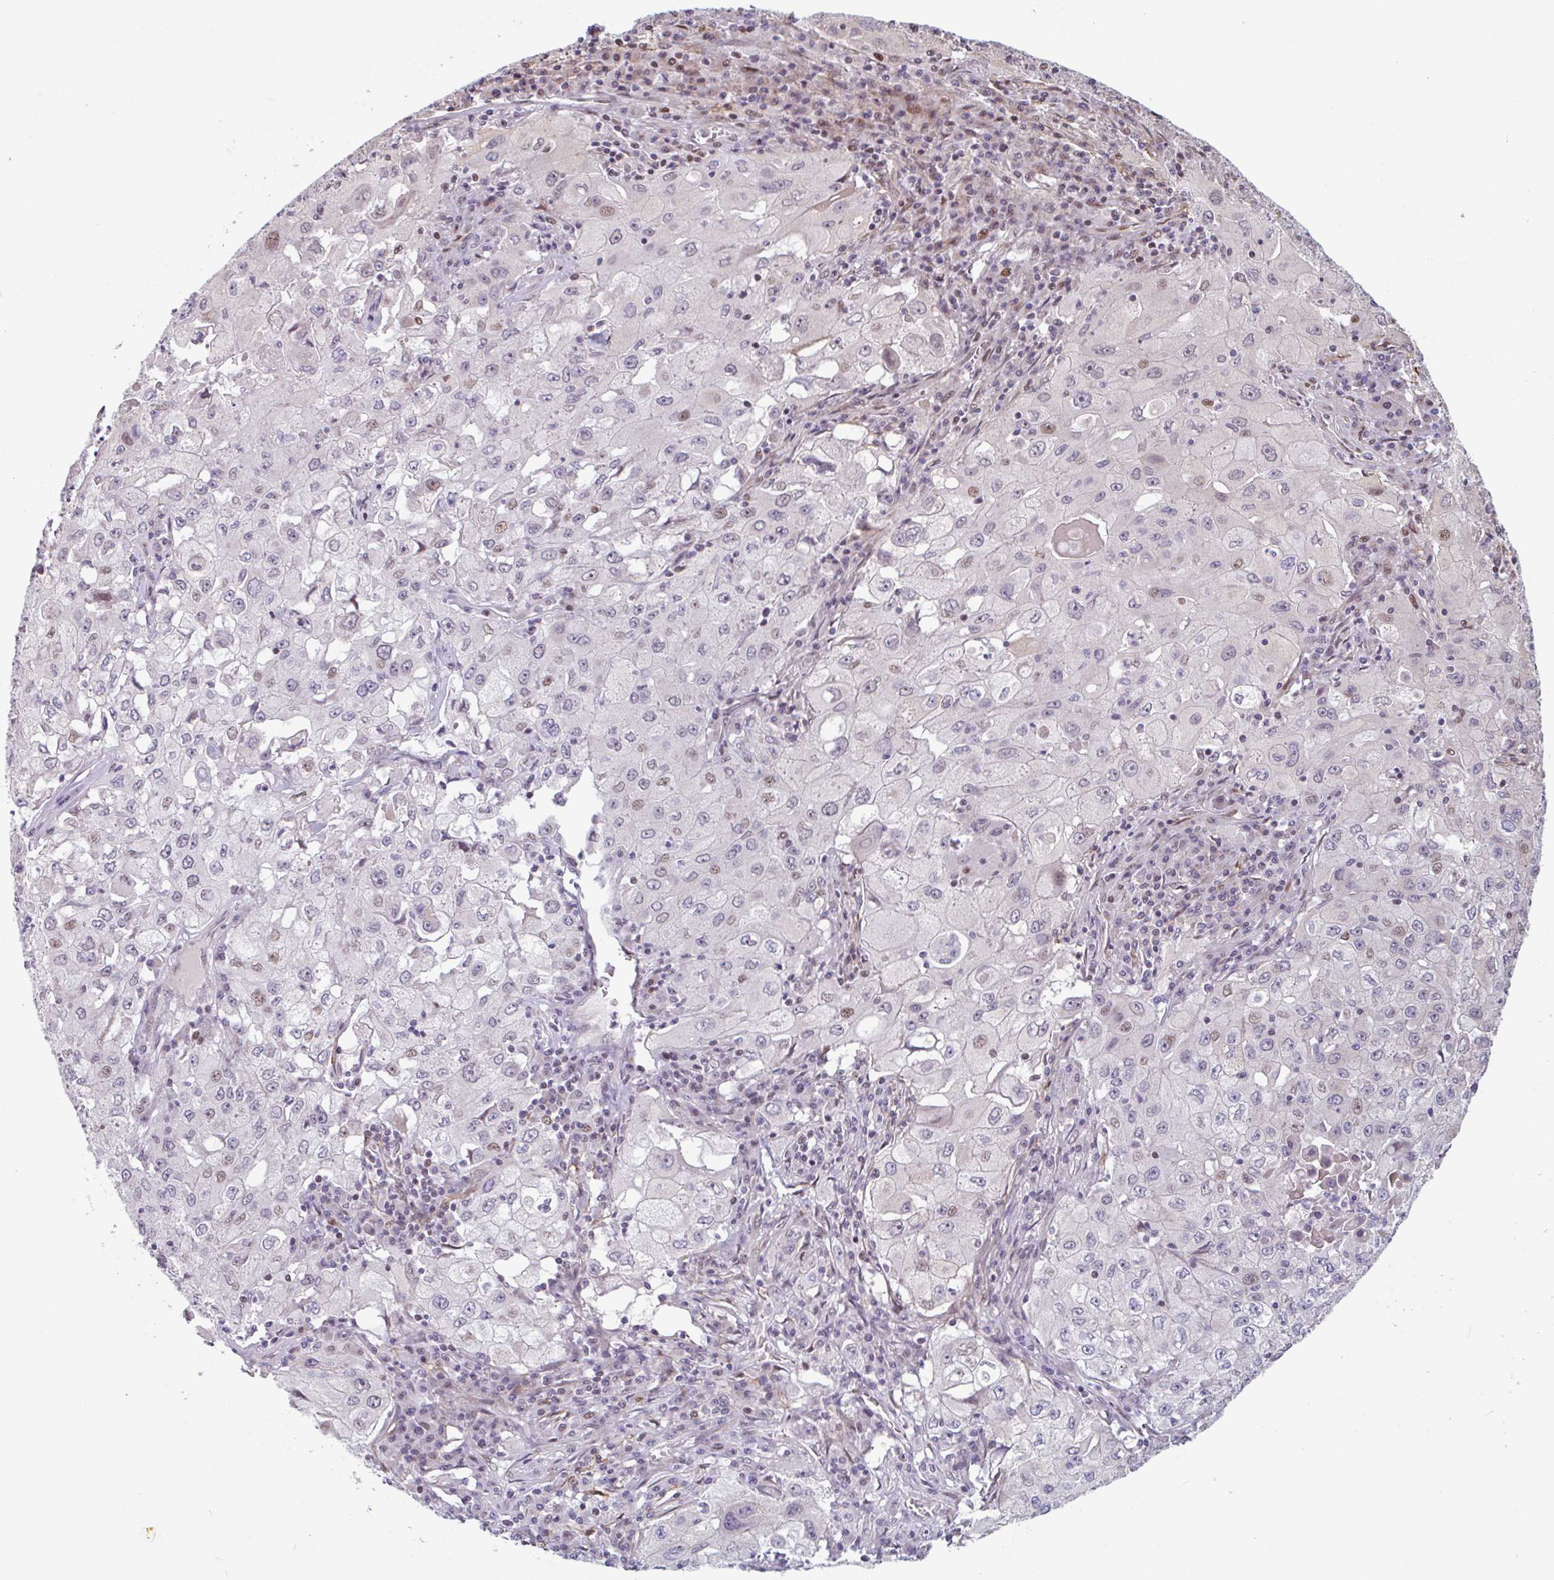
{"staining": {"intensity": "moderate", "quantity": "25%-75%", "location": "nuclear"}, "tissue": "lung cancer", "cell_type": "Tumor cells", "image_type": "cancer", "snomed": [{"axis": "morphology", "description": "Squamous cell carcinoma, NOS"}, {"axis": "topography", "description": "Lung"}], "caption": "Immunohistochemical staining of lung squamous cell carcinoma shows moderate nuclear protein expression in approximately 25%-75% of tumor cells.", "gene": "TMEM119", "patient": {"sex": "male", "age": 63}}